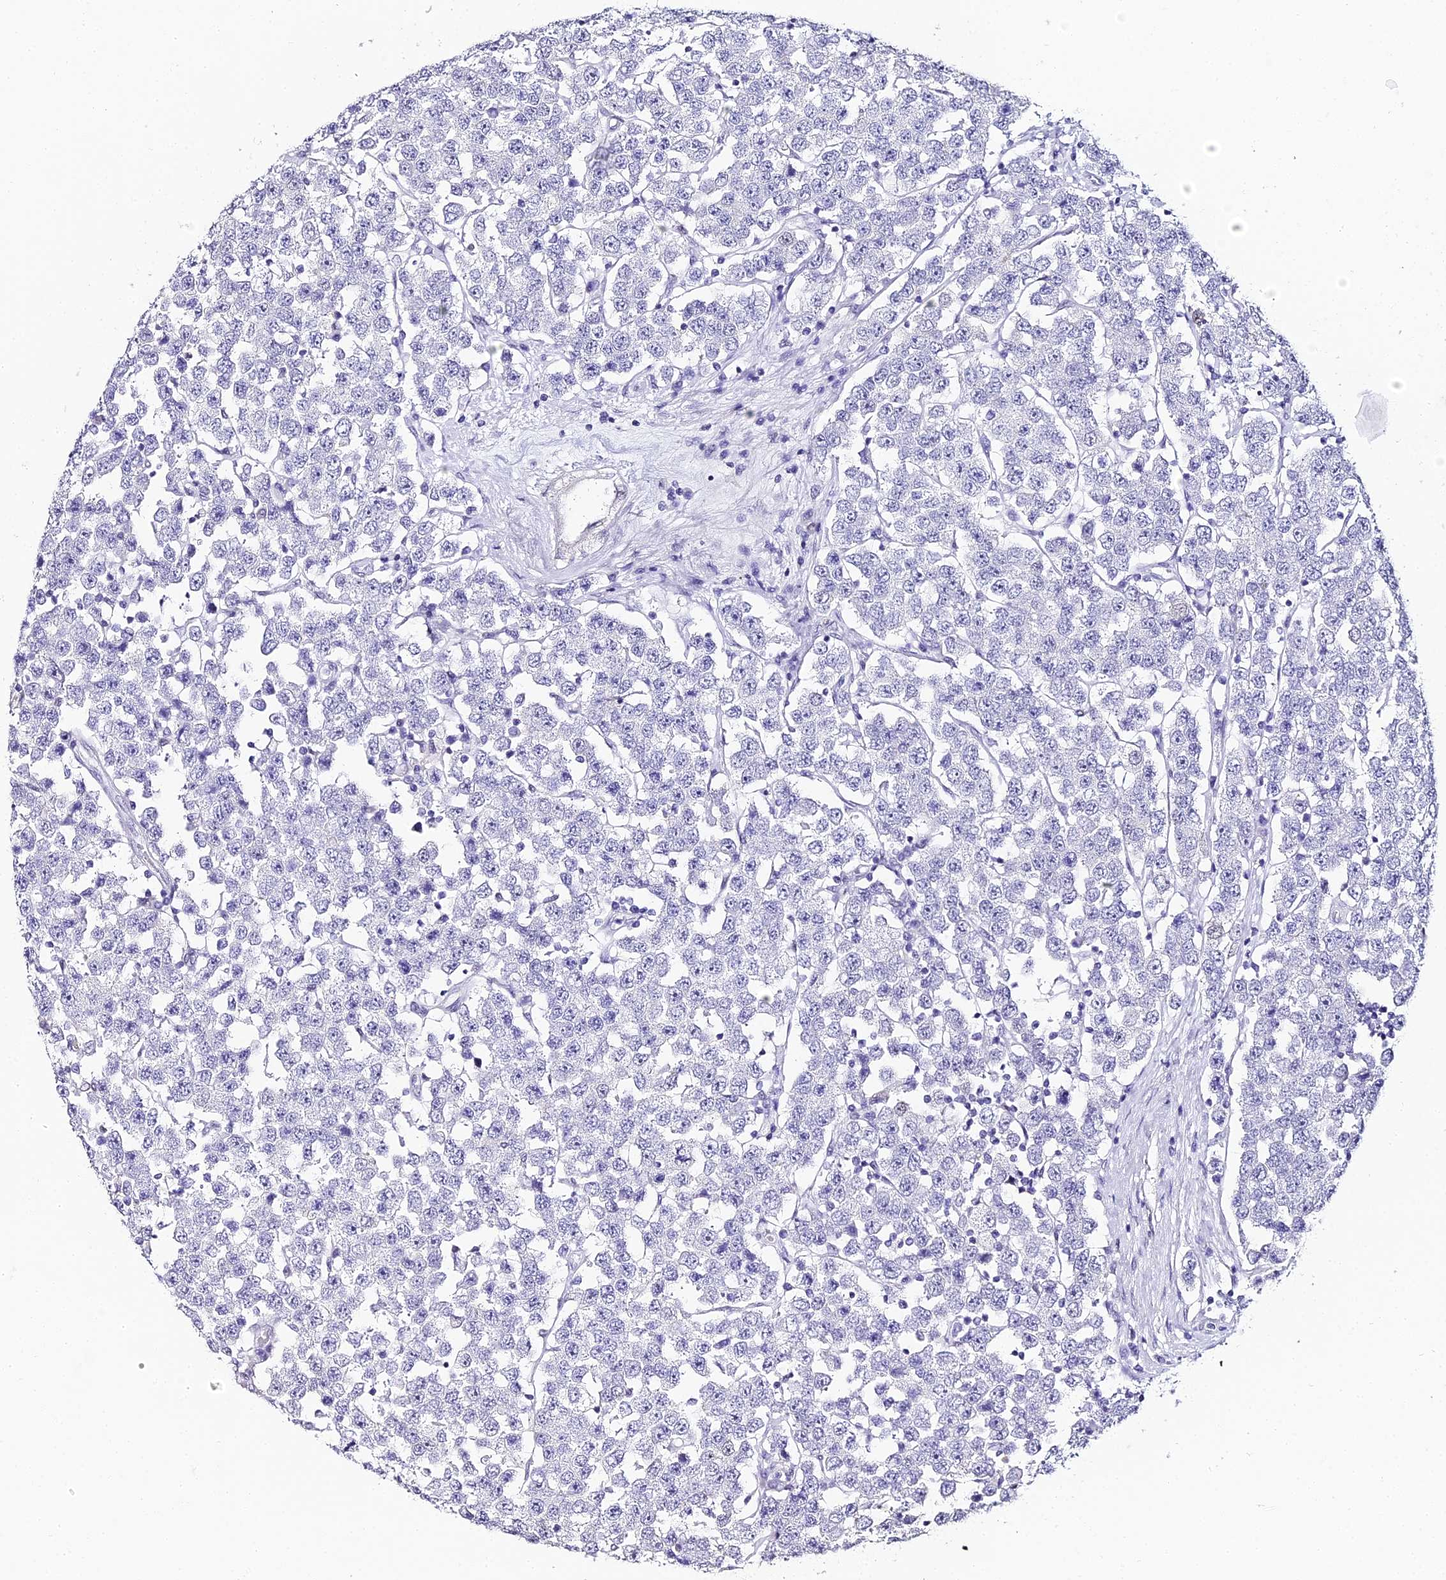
{"staining": {"intensity": "negative", "quantity": "none", "location": "none"}, "tissue": "testis cancer", "cell_type": "Tumor cells", "image_type": "cancer", "snomed": [{"axis": "morphology", "description": "Seminoma, NOS"}, {"axis": "topography", "description": "Testis"}], "caption": "Tumor cells are negative for brown protein staining in seminoma (testis).", "gene": "ABHD14A-ACY1", "patient": {"sex": "male", "age": 28}}